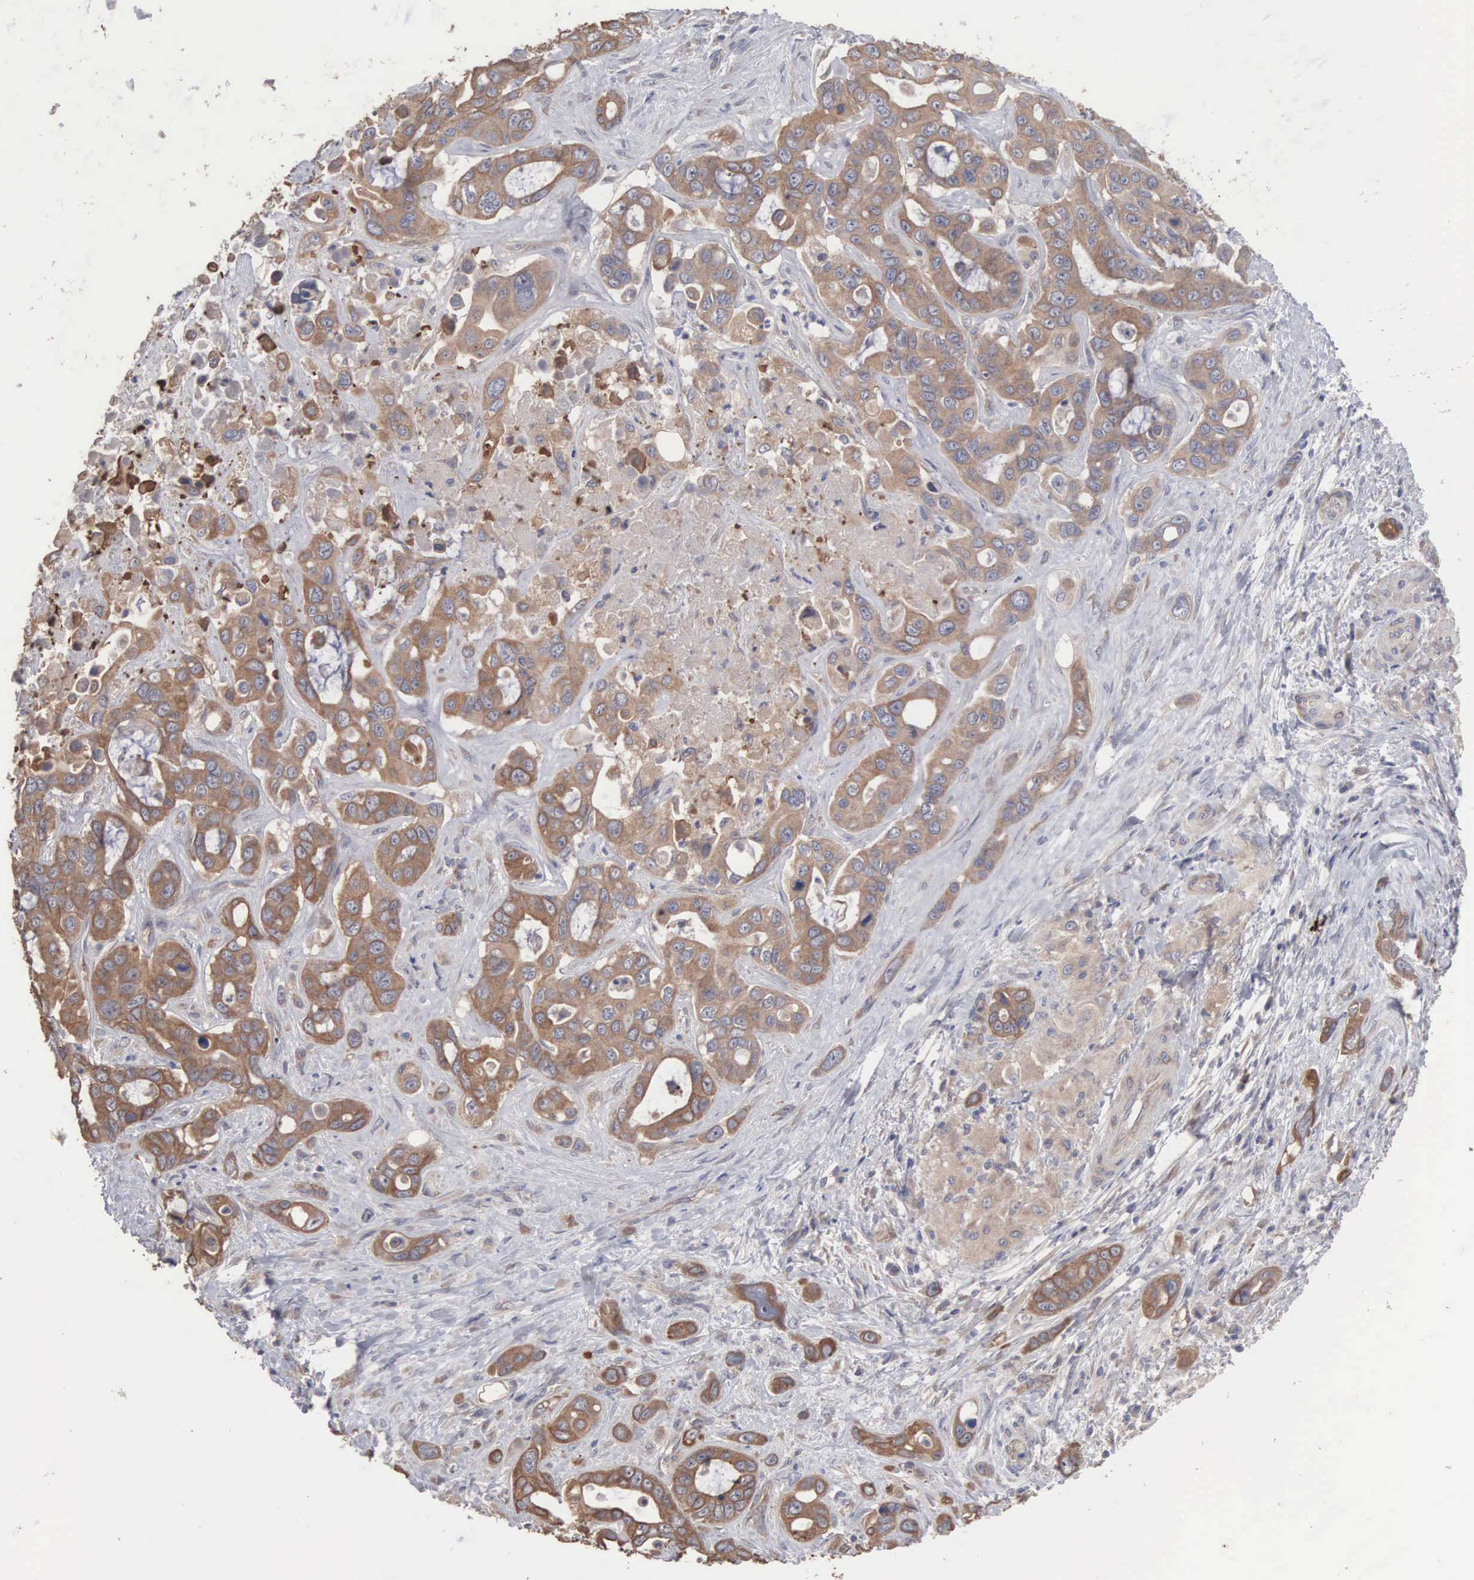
{"staining": {"intensity": "moderate", "quantity": ">75%", "location": "cytoplasmic/membranous"}, "tissue": "liver cancer", "cell_type": "Tumor cells", "image_type": "cancer", "snomed": [{"axis": "morphology", "description": "Cholangiocarcinoma"}, {"axis": "topography", "description": "Liver"}], "caption": "Cholangiocarcinoma (liver) stained with DAB (3,3'-diaminobenzidine) immunohistochemistry shows medium levels of moderate cytoplasmic/membranous staining in approximately >75% of tumor cells. The staining was performed using DAB (3,3'-diaminobenzidine) to visualize the protein expression in brown, while the nuclei were stained in blue with hematoxylin (Magnification: 20x).", "gene": "INF2", "patient": {"sex": "female", "age": 79}}